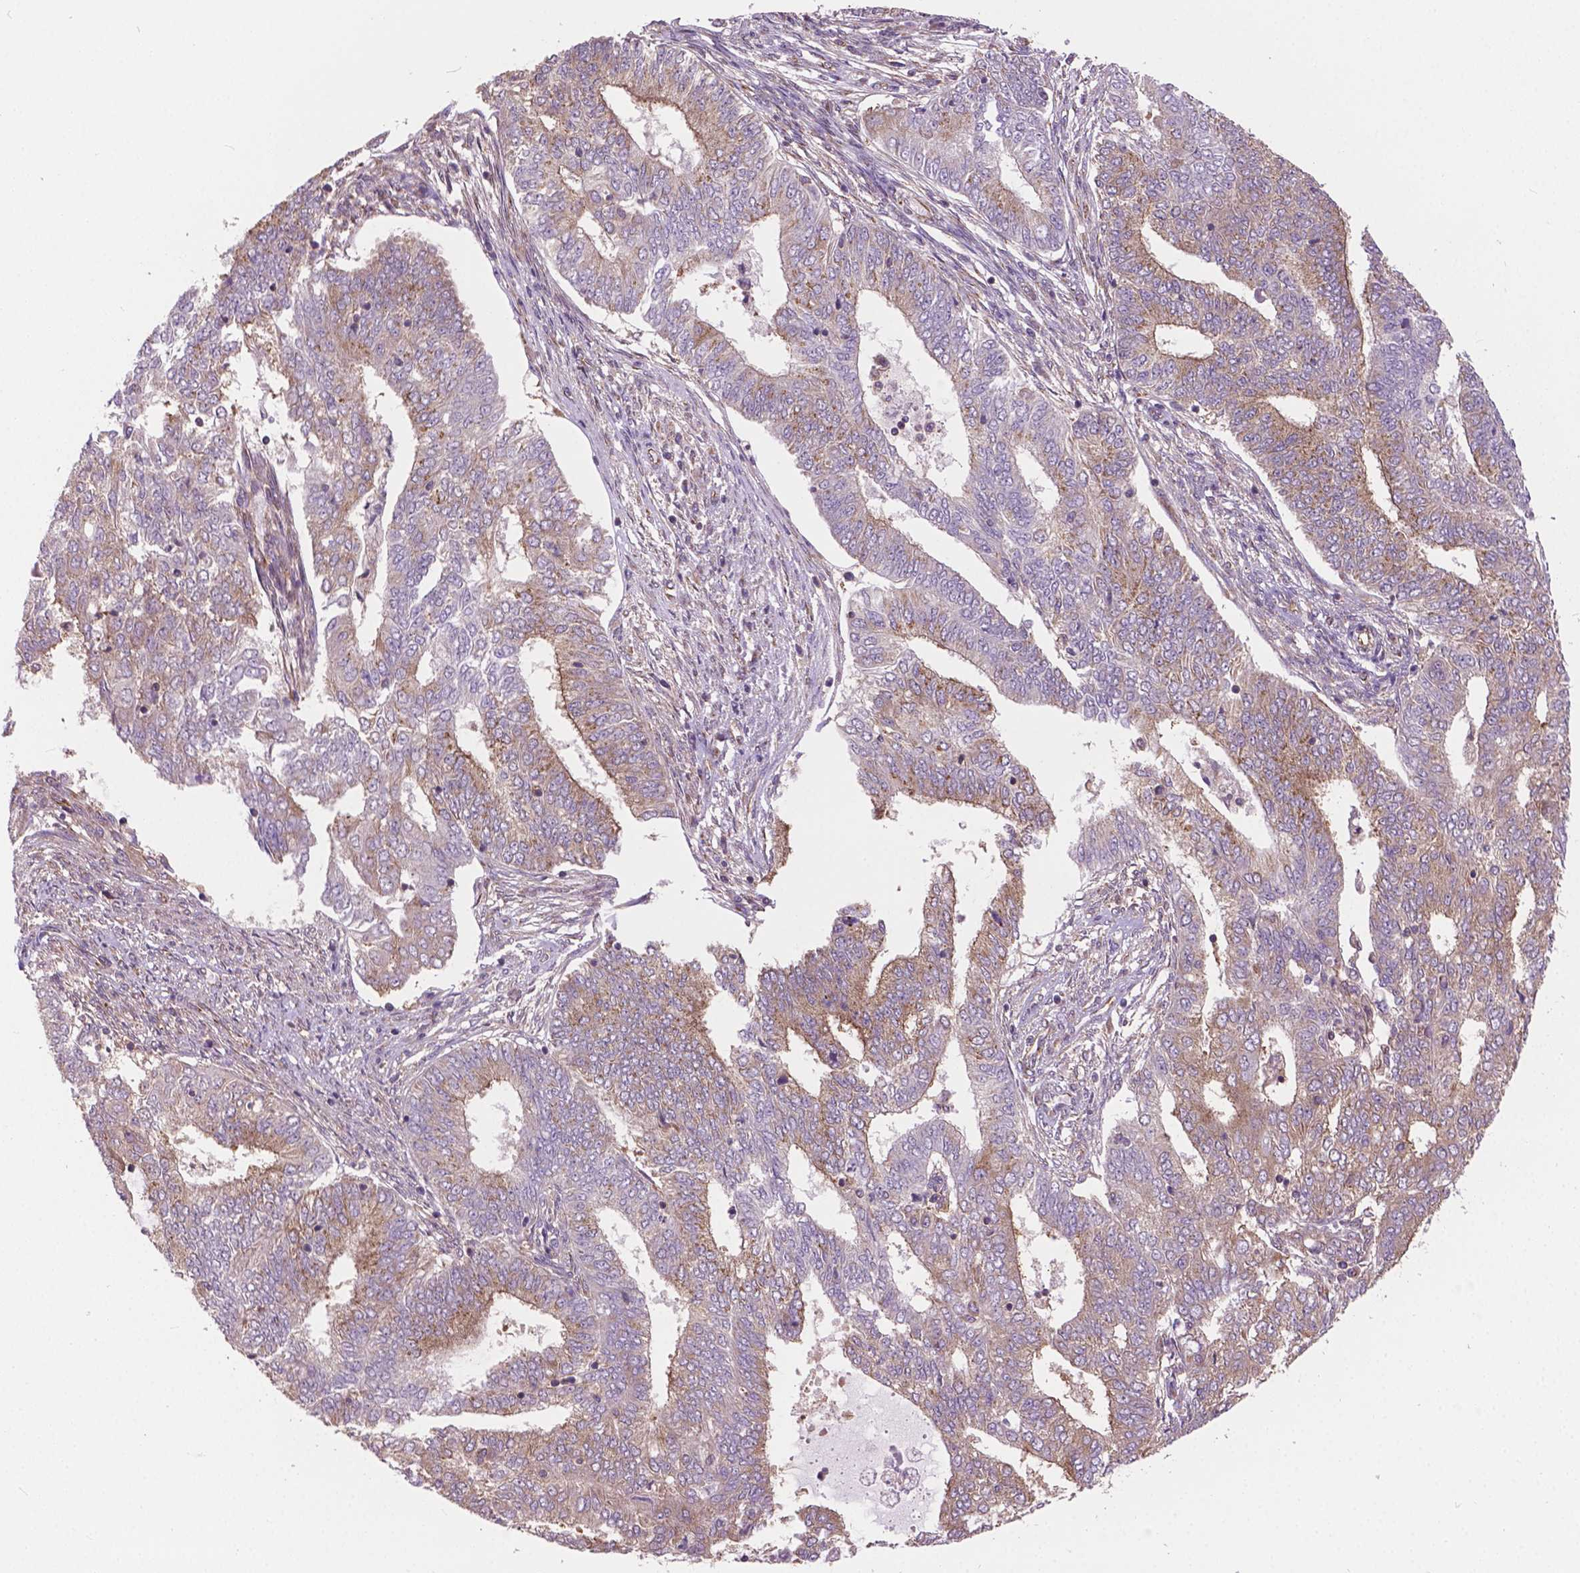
{"staining": {"intensity": "negative", "quantity": "none", "location": "none"}, "tissue": "endometrial cancer", "cell_type": "Tumor cells", "image_type": "cancer", "snomed": [{"axis": "morphology", "description": "Adenocarcinoma, NOS"}, {"axis": "topography", "description": "Endometrium"}], "caption": "Human endometrial adenocarcinoma stained for a protein using immunohistochemistry demonstrates no expression in tumor cells.", "gene": "MZT1", "patient": {"sex": "female", "age": 62}}